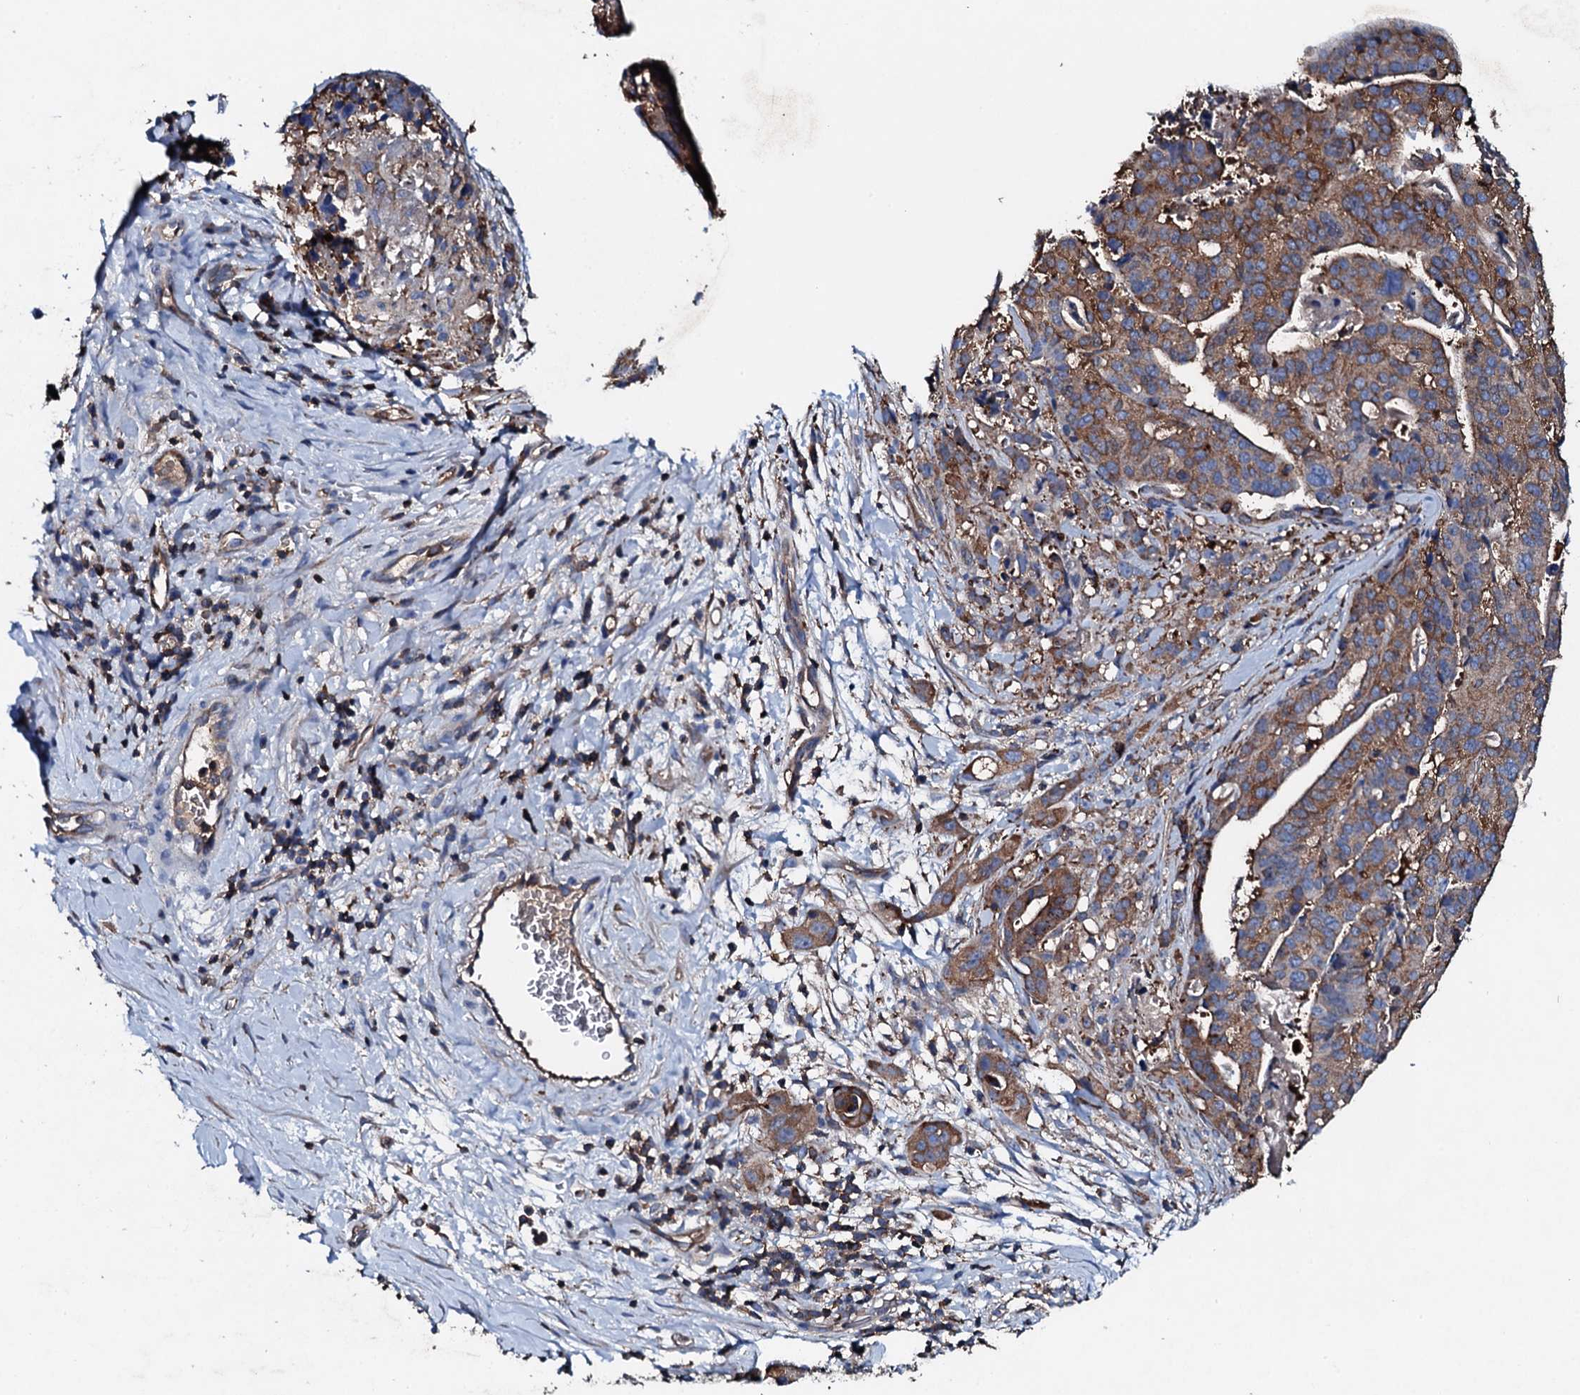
{"staining": {"intensity": "moderate", "quantity": ">75%", "location": "cytoplasmic/membranous"}, "tissue": "stomach cancer", "cell_type": "Tumor cells", "image_type": "cancer", "snomed": [{"axis": "morphology", "description": "Adenocarcinoma, NOS"}, {"axis": "topography", "description": "Stomach"}], "caption": "Brown immunohistochemical staining in stomach cancer (adenocarcinoma) reveals moderate cytoplasmic/membranous positivity in about >75% of tumor cells. The staining is performed using DAB brown chromogen to label protein expression. The nuclei are counter-stained blue using hematoxylin.", "gene": "MS4A4E", "patient": {"sex": "male", "age": 48}}